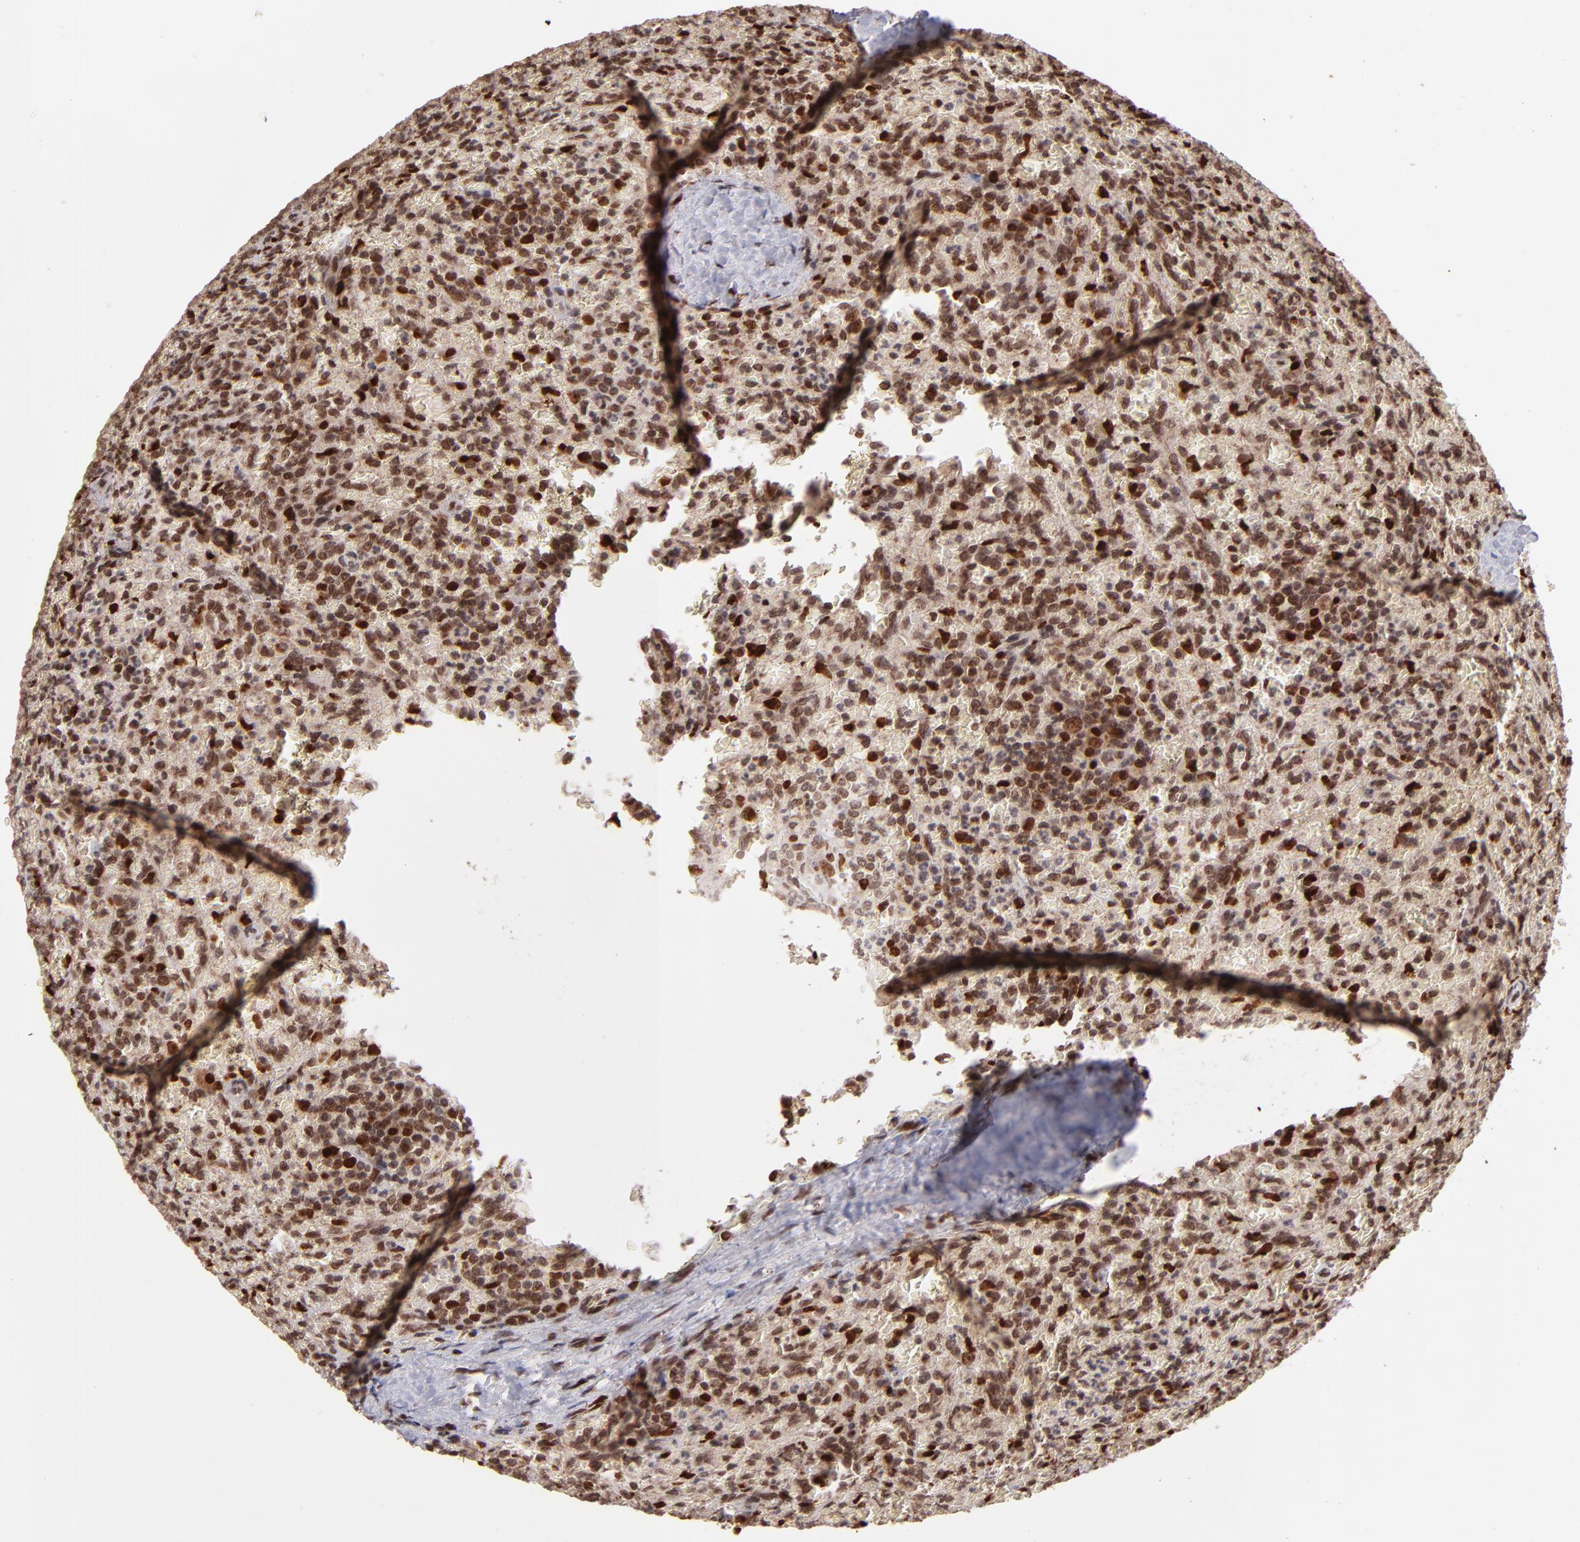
{"staining": {"intensity": "moderate", "quantity": ">75%", "location": "cytoplasmic/membranous,nuclear"}, "tissue": "lymphoma", "cell_type": "Tumor cells", "image_type": "cancer", "snomed": [{"axis": "morphology", "description": "Malignant lymphoma, non-Hodgkin's type, Low grade"}, {"axis": "topography", "description": "Spleen"}], "caption": "Protein expression analysis of human lymphoma reveals moderate cytoplasmic/membranous and nuclear expression in approximately >75% of tumor cells.", "gene": "TOP1MT", "patient": {"sex": "female", "age": 64}}